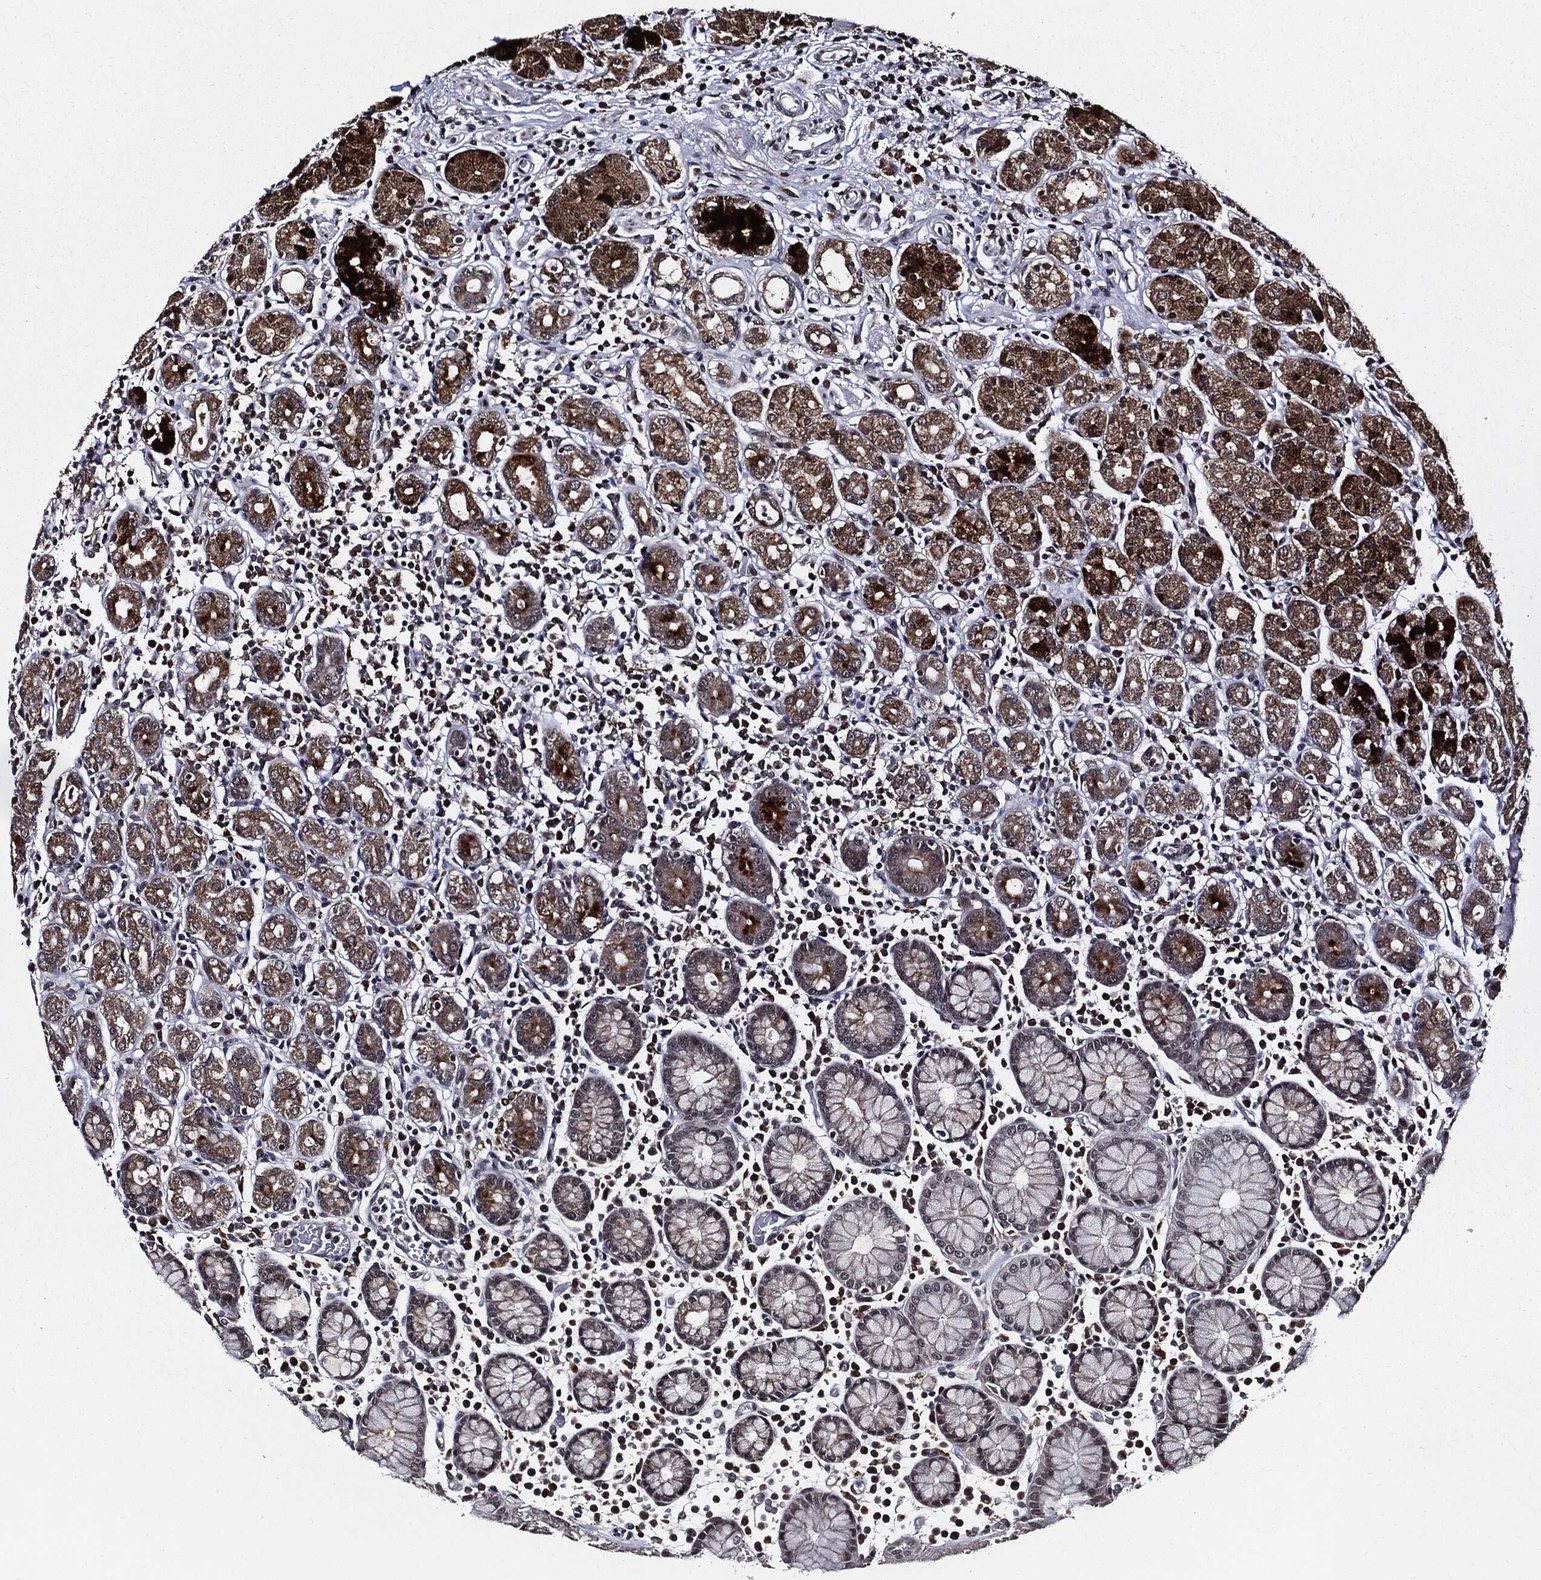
{"staining": {"intensity": "moderate", "quantity": "<25%", "location": "cytoplasmic/membranous,nuclear"}, "tissue": "stomach", "cell_type": "Glandular cells", "image_type": "normal", "snomed": [{"axis": "morphology", "description": "Normal tissue, NOS"}, {"axis": "topography", "description": "Stomach, upper"}, {"axis": "topography", "description": "Stomach"}], "caption": "Immunohistochemistry (IHC) photomicrograph of normal human stomach stained for a protein (brown), which reveals low levels of moderate cytoplasmic/membranous,nuclear staining in approximately <25% of glandular cells.", "gene": "SUGT1", "patient": {"sex": "male", "age": 62}}